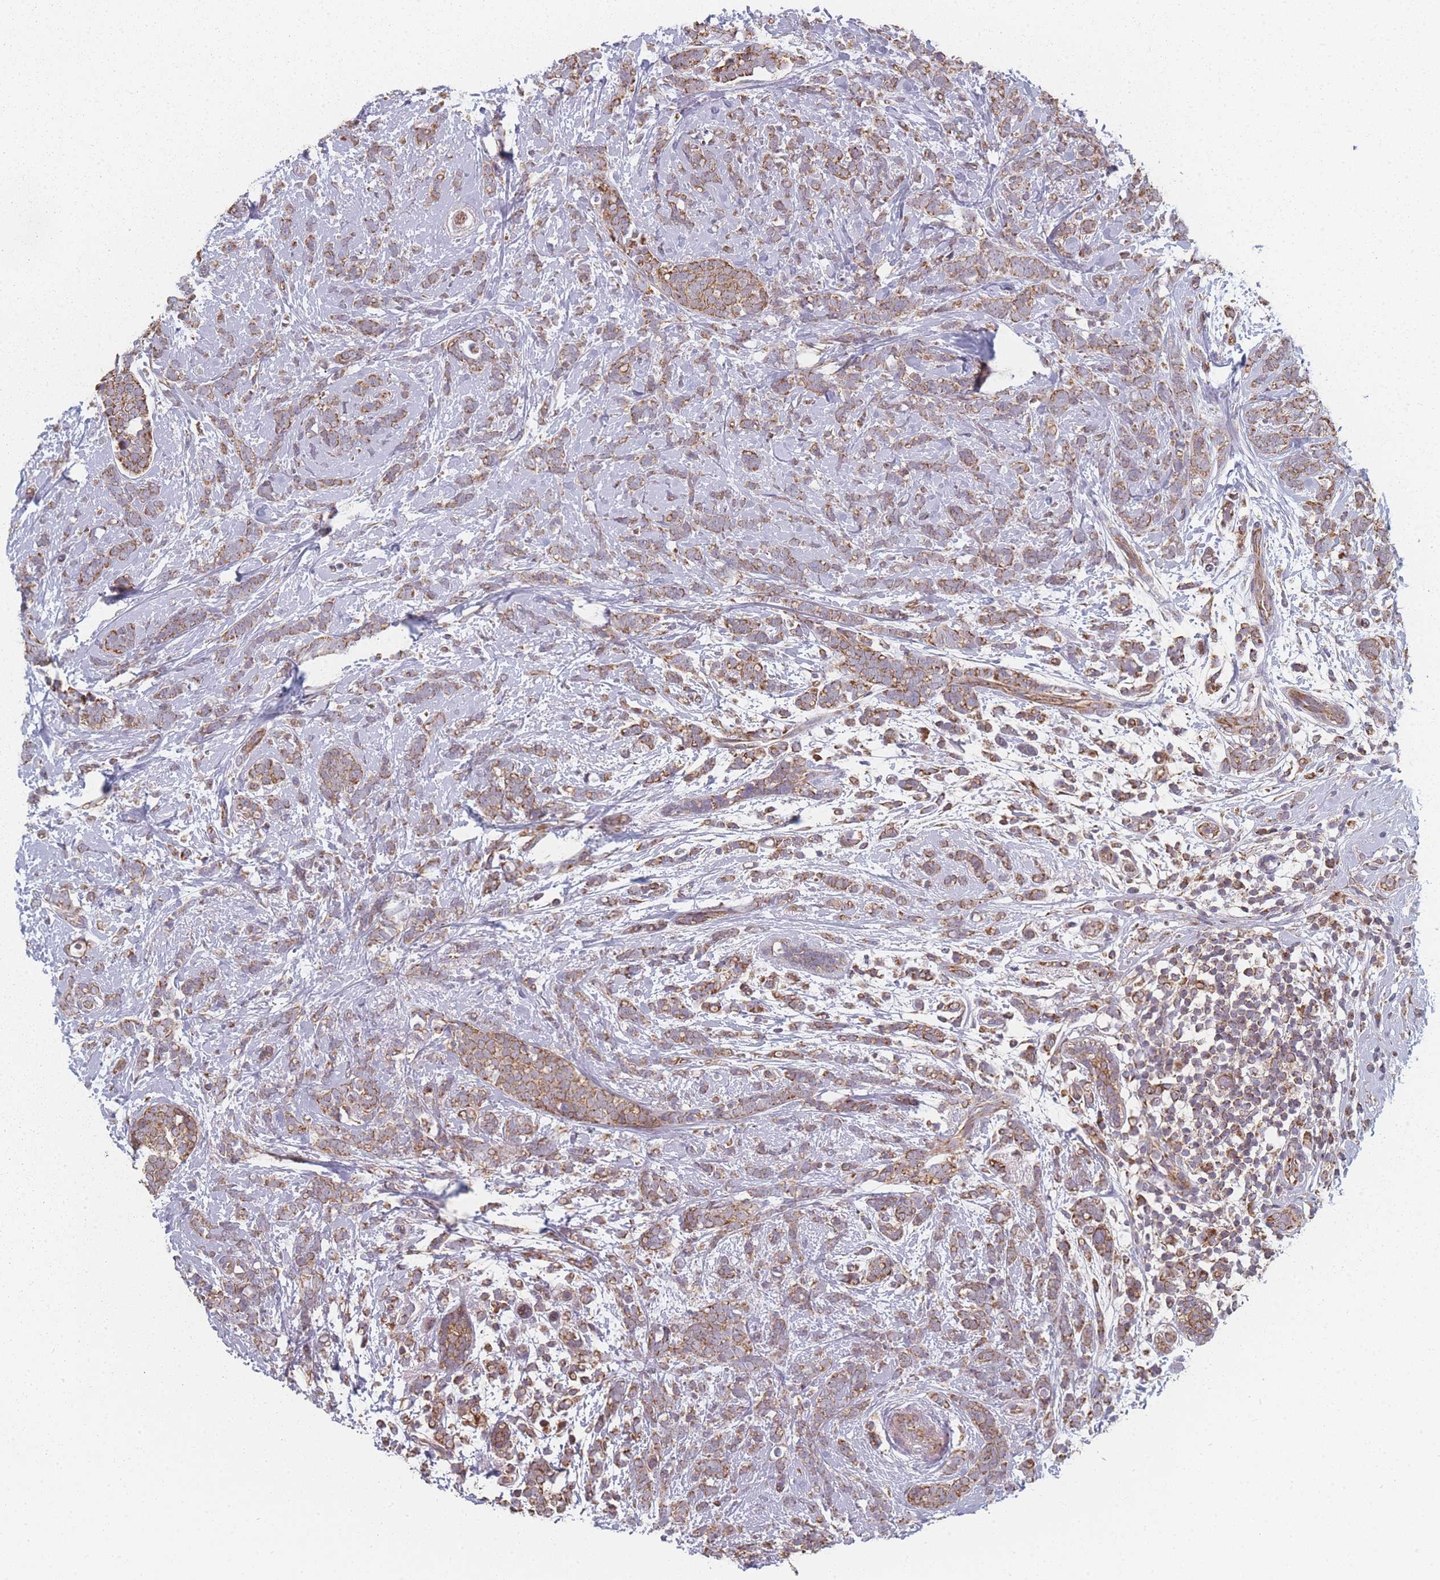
{"staining": {"intensity": "moderate", "quantity": ">75%", "location": "cytoplasmic/membranous"}, "tissue": "breast cancer", "cell_type": "Tumor cells", "image_type": "cancer", "snomed": [{"axis": "morphology", "description": "Lobular carcinoma"}, {"axis": "topography", "description": "Breast"}], "caption": "Immunohistochemistry (IHC) histopathology image of human breast cancer (lobular carcinoma) stained for a protein (brown), which demonstrates medium levels of moderate cytoplasmic/membranous expression in approximately >75% of tumor cells.", "gene": "PSMB3", "patient": {"sex": "female", "age": 58}}